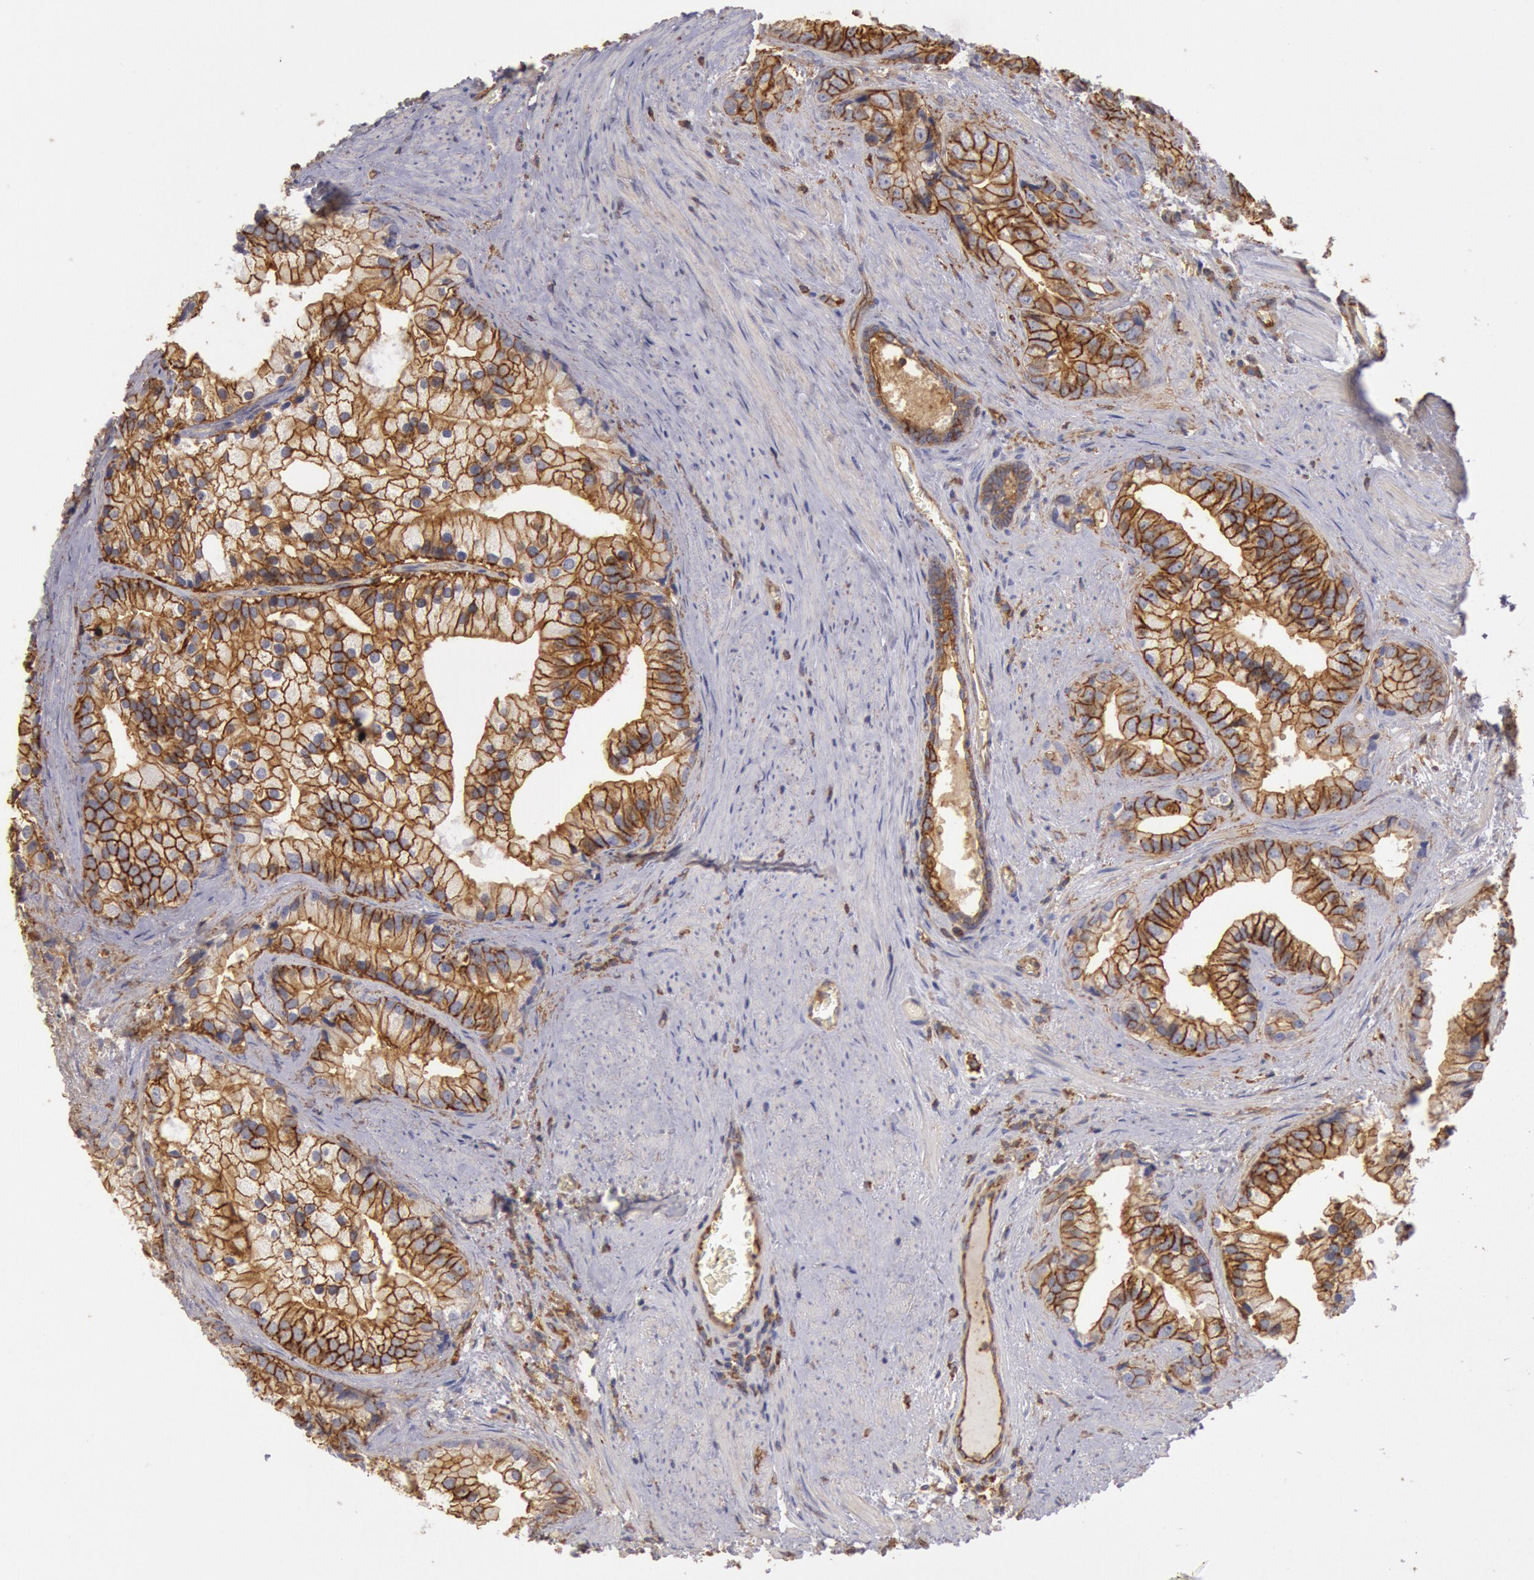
{"staining": {"intensity": "strong", "quantity": ">75%", "location": "cytoplasmic/membranous"}, "tissue": "prostate cancer", "cell_type": "Tumor cells", "image_type": "cancer", "snomed": [{"axis": "morphology", "description": "Adenocarcinoma, Low grade"}, {"axis": "topography", "description": "Prostate"}], "caption": "A micrograph of human prostate low-grade adenocarcinoma stained for a protein reveals strong cytoplasmic/membranous brown staining in tumor cells. The protein of interest is stained brown, and the nuclei are stained in blue (DAB (3,3'-diaminobenzidine) IHC with brightfield microscopy, high magnification).", "gene": "SNAP23", "patient": {"sex": "male", "age": 71}}